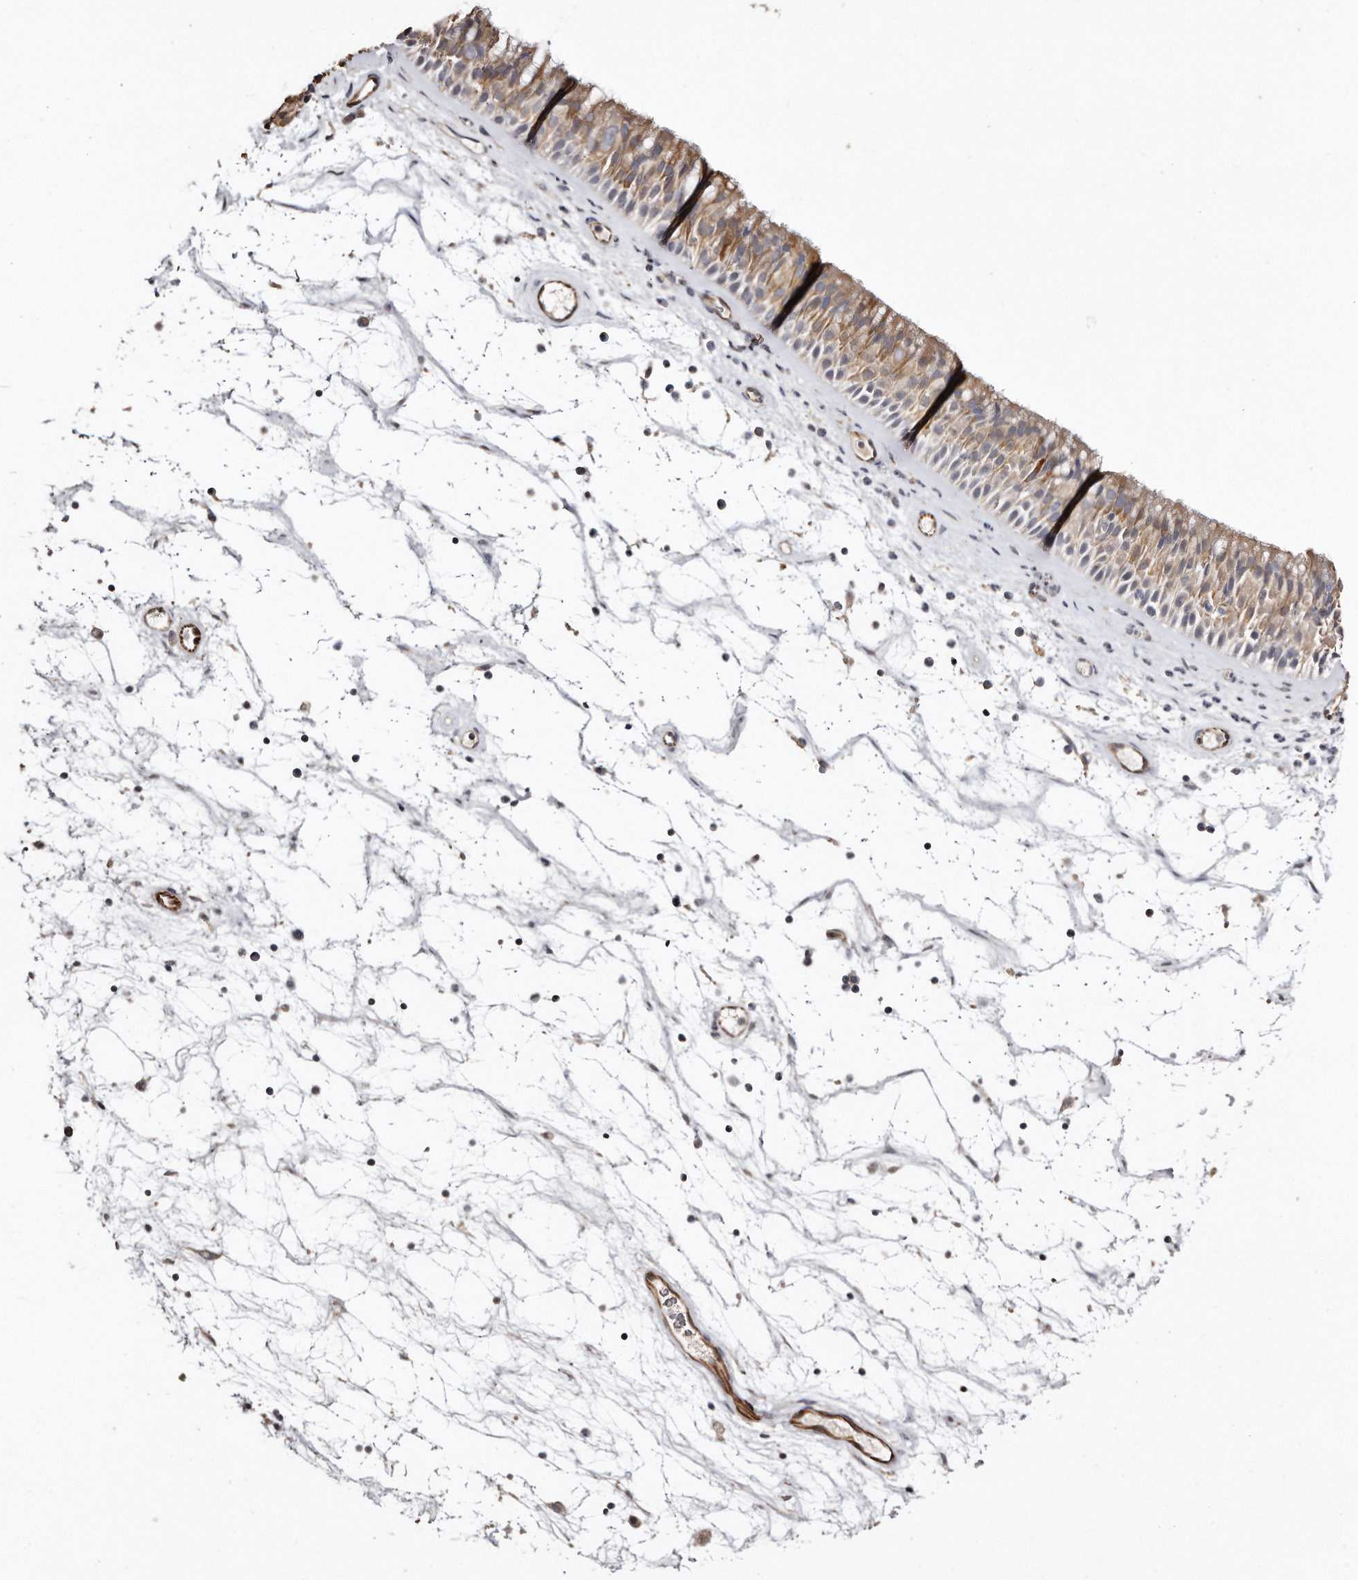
{"staining": {"intensity": "strong", "quantity": ">75%", "location": "cytoplasmic/membranous"}, "tissue": "nasopharynx", "cell_type": "Respiratory epithelial cells", "image_type": "normal", "snomed": [{"axis": "morphology", "description": "Normal tissue, NOS"}, {"axis": "topography", "description": "Nasopharynx"}], "caption": "Nasopharynx stained with immunohistochemistry shows strong cytoplasmic/membranous expression in about >75% of respiratory epithelial cells. The protein is stained brown, and the nuclei are stained in blue (DAB IHC with brightfield microscopy, high magnification).", "gene": "ZYG11A", "patient": {"sex": "male", "age": 64}}